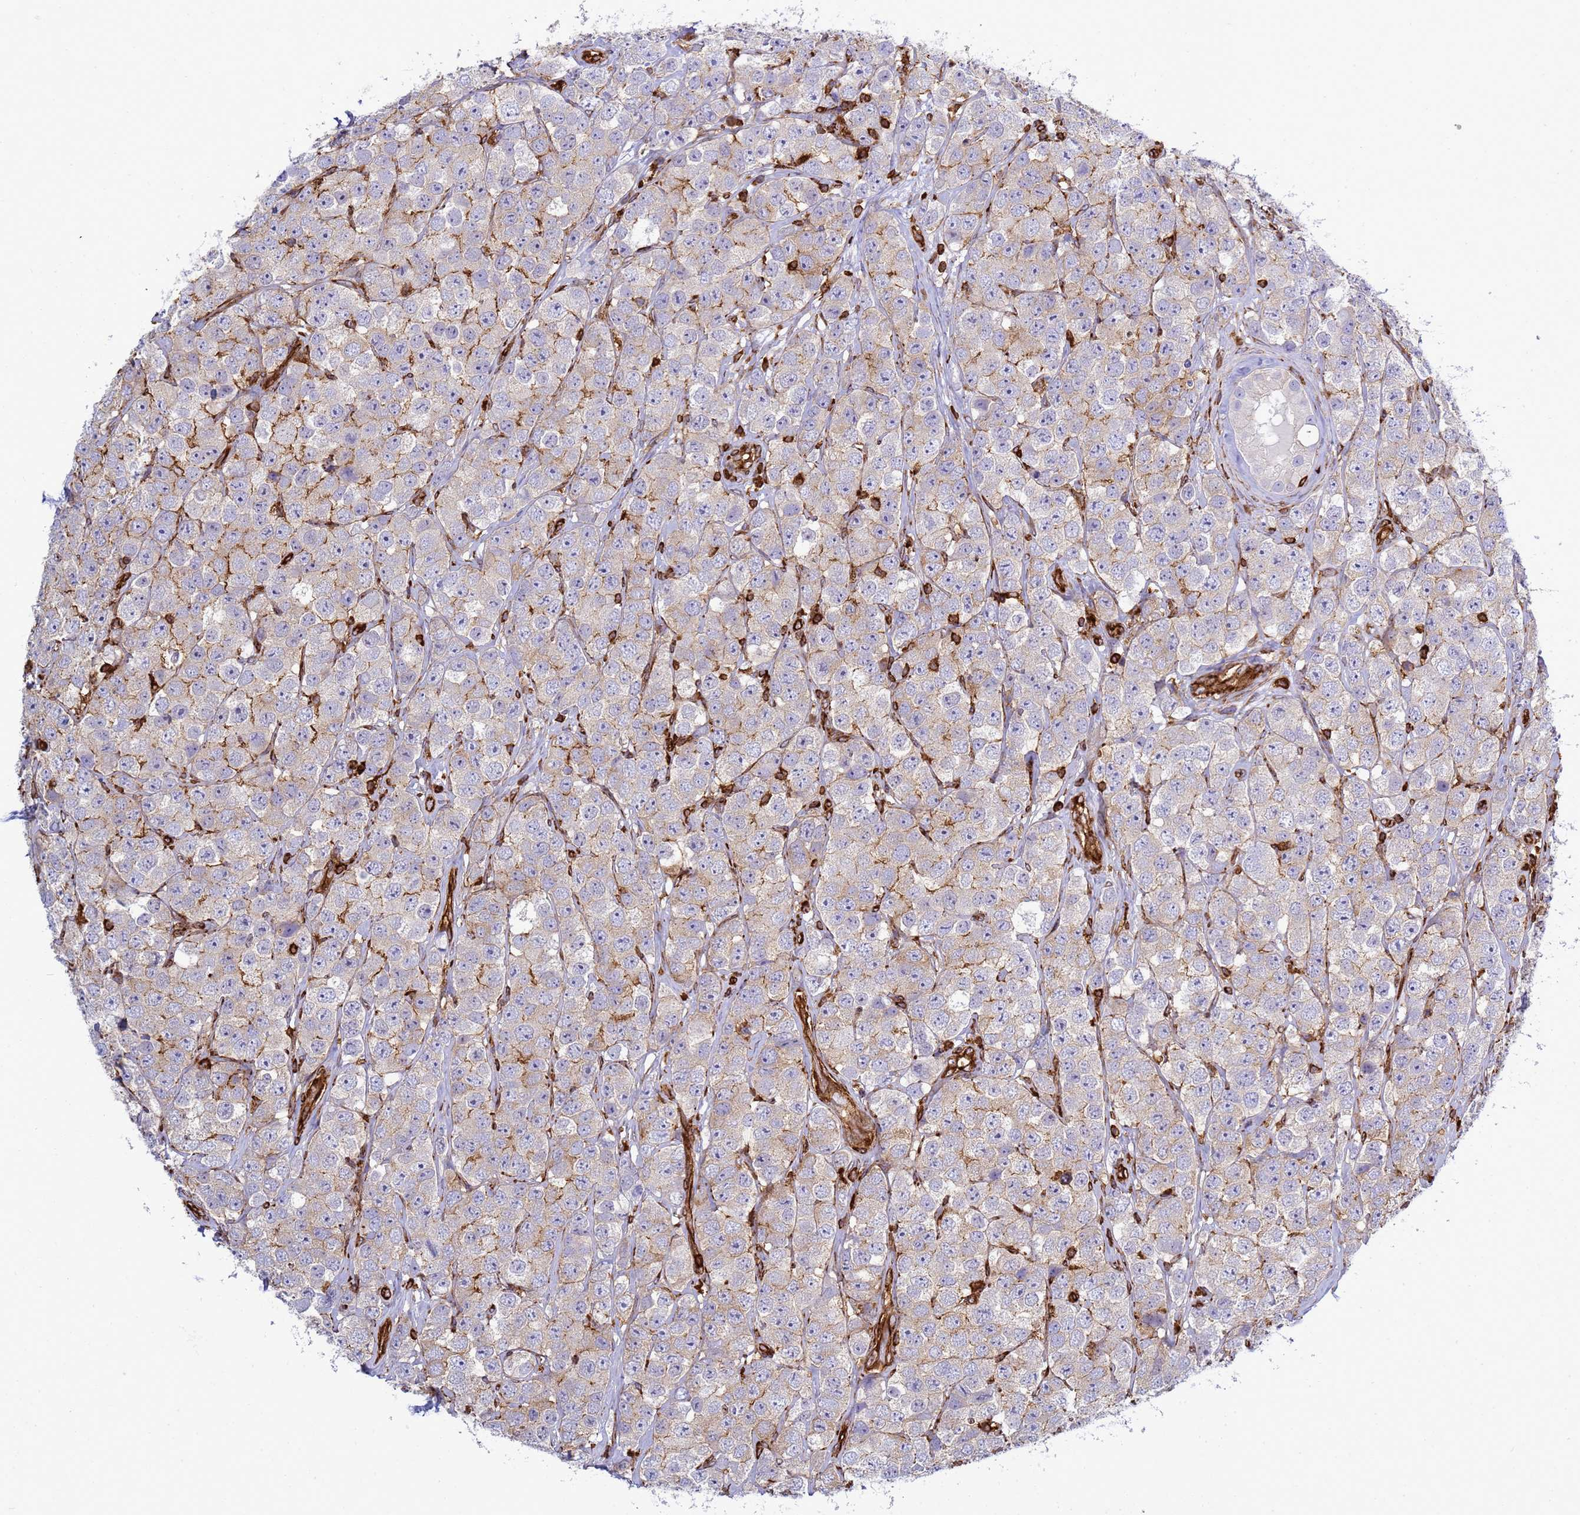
{"staining": {"intensity": "weak", "quantity": "25%-75%", "location": "cytoplasmic/membranous"}, "tissue": "testis cancer", "cell_type": "Tumor cells", "image_type": "cancer", "snomed": [{"axis": "morphology", "description": "Seminoma, NOS"}, {"axis": "topography", "description": "Testis"}], "caption": "IHC staining of testis cancer (seminoma), which demonstrates low levels of weak cytoplasmic/membranous expression in about 25%-75% of tumor cells indicating weak cytoplasmic/membranous protein expression. The staining was performed using DAB (brown) for protein detection and nuclei were counterstained in hematoxylin (blue).", "gene": "ZBTB8OS", "patient": {"sex": "male", "age": 28}}